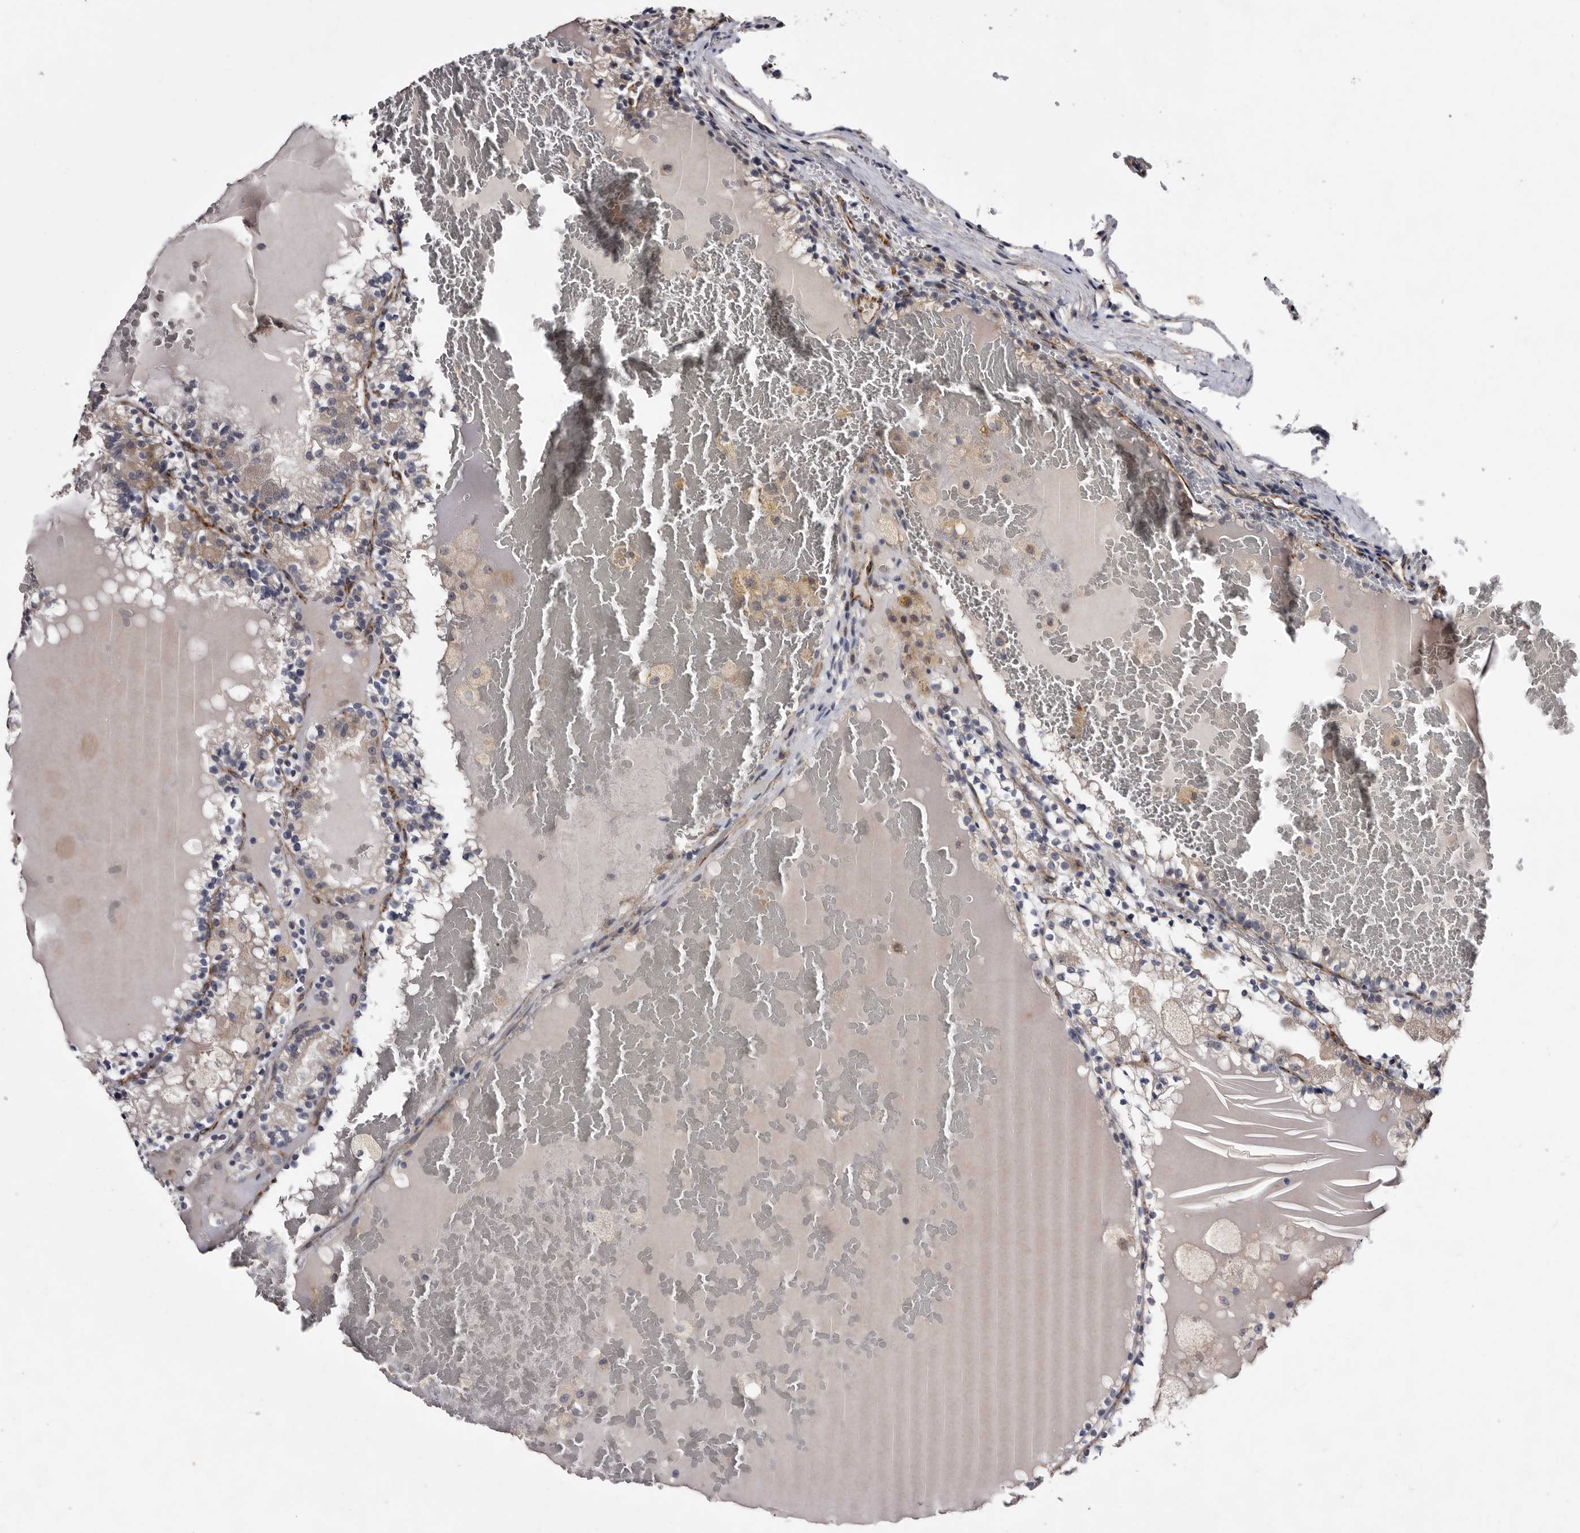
{"staining": {"intensity": "weak", "quantity": "<25%", "location": "cytoplasmic/membranous"}, "tissue": "renal cancer", "cell_type": "Tumor cells", "image_type": "cancer", "snomed": [{"axis": "morphology", "description": "Adenocarcinoma, NOS"}, {"axis": "topography", "description": "Kidney"}], "caption": "The histopathology image reveals no significant positivity in tumor cells of adenocarcinoma (renal).", "gene": "ARMCX2", "patient": {"sex": "female", "age": 56}}